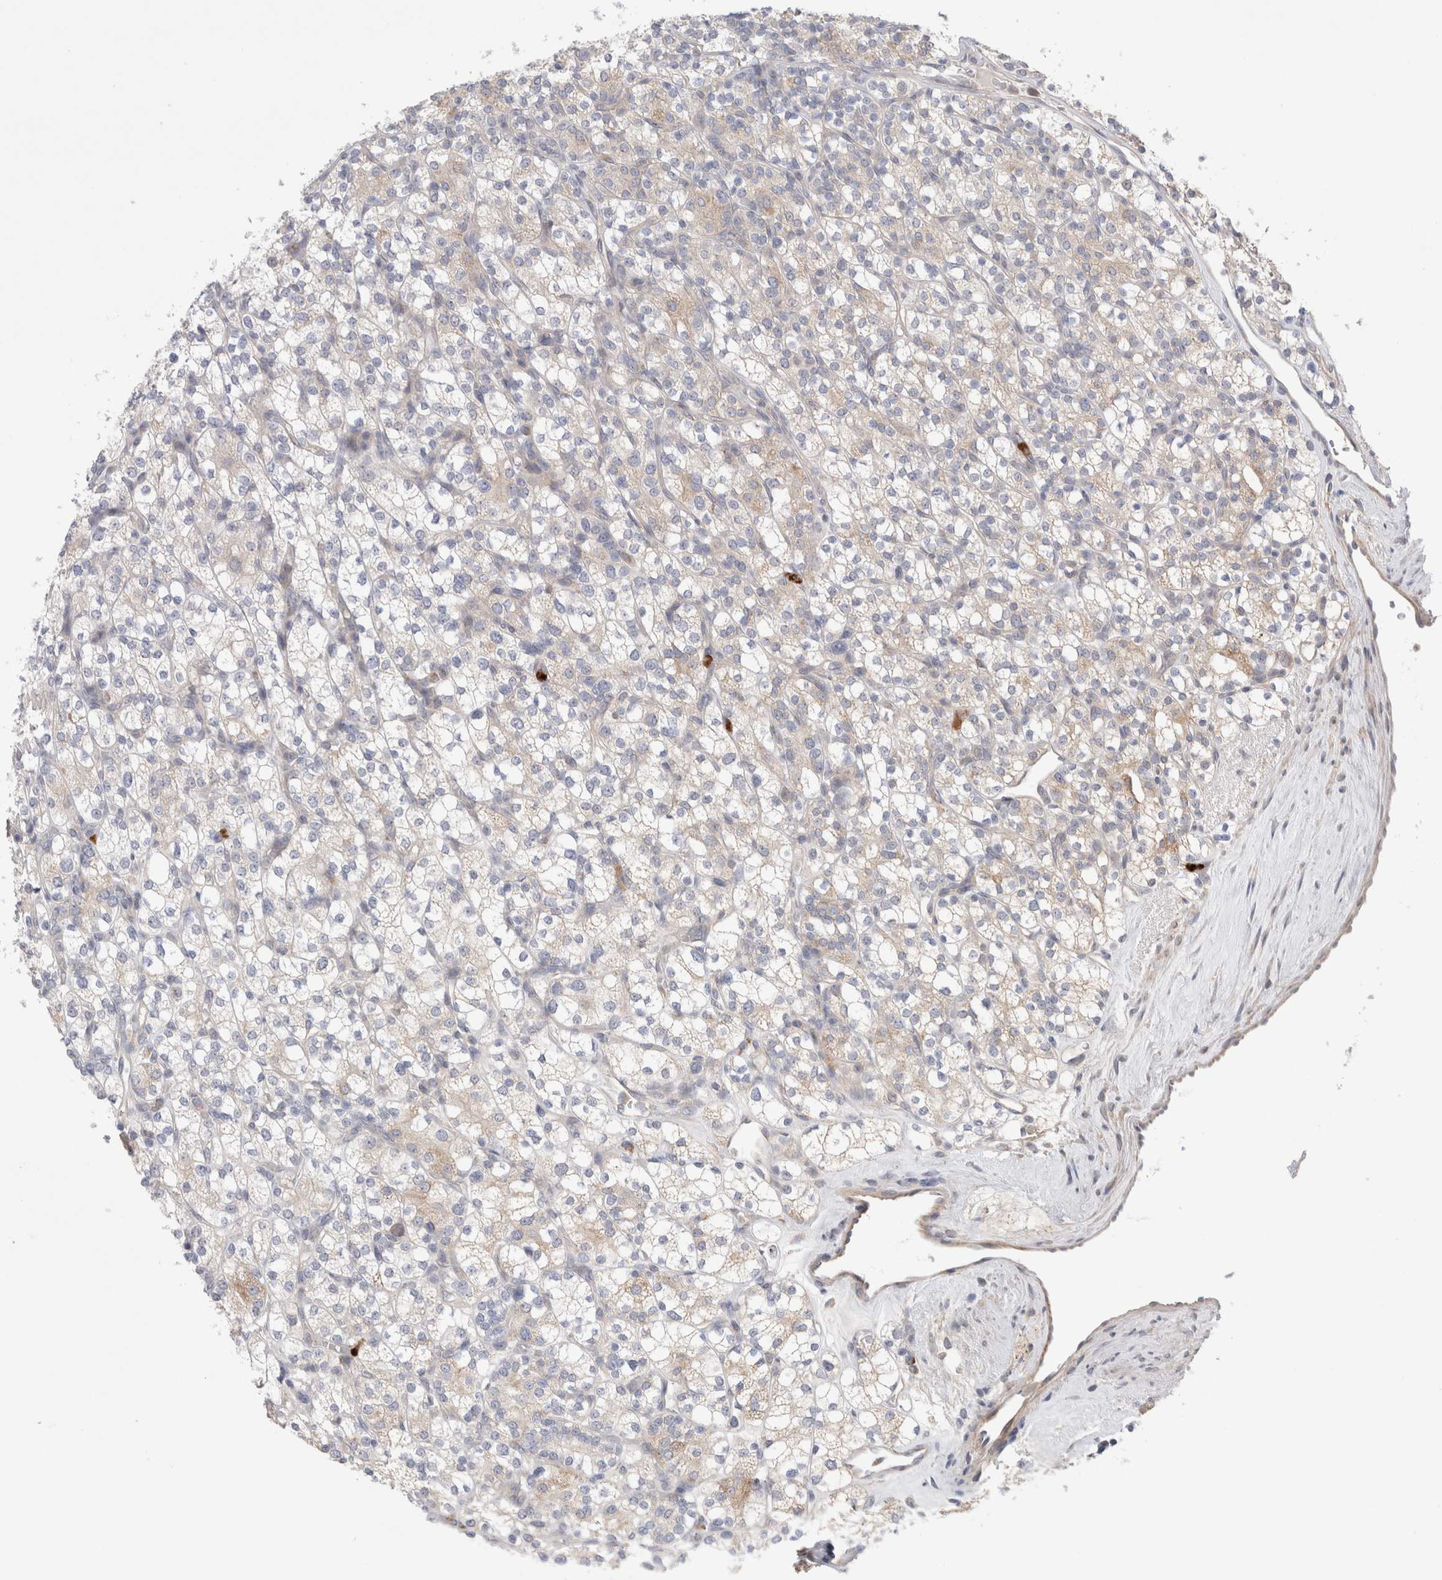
{"staining": {"intensity": "weak", "quantity": "<25%", "location": "cytoplasmic/membranous"}, "tissue": "renal cancer", "cell_type": "Tumor cells", "image_type": "cancer", "snomed": [{"axis": "morphology", "description": "Adenocarcinoma, NOS"}, {"axis": "topography", "description": "Kidney"}], "caption": "Human adenocarcinoma (renal) stained for a protein using IHC displays no positivity in tumor cells.", "gene": "GSDMB", "patient": {"sex": "male", "age": 77}}